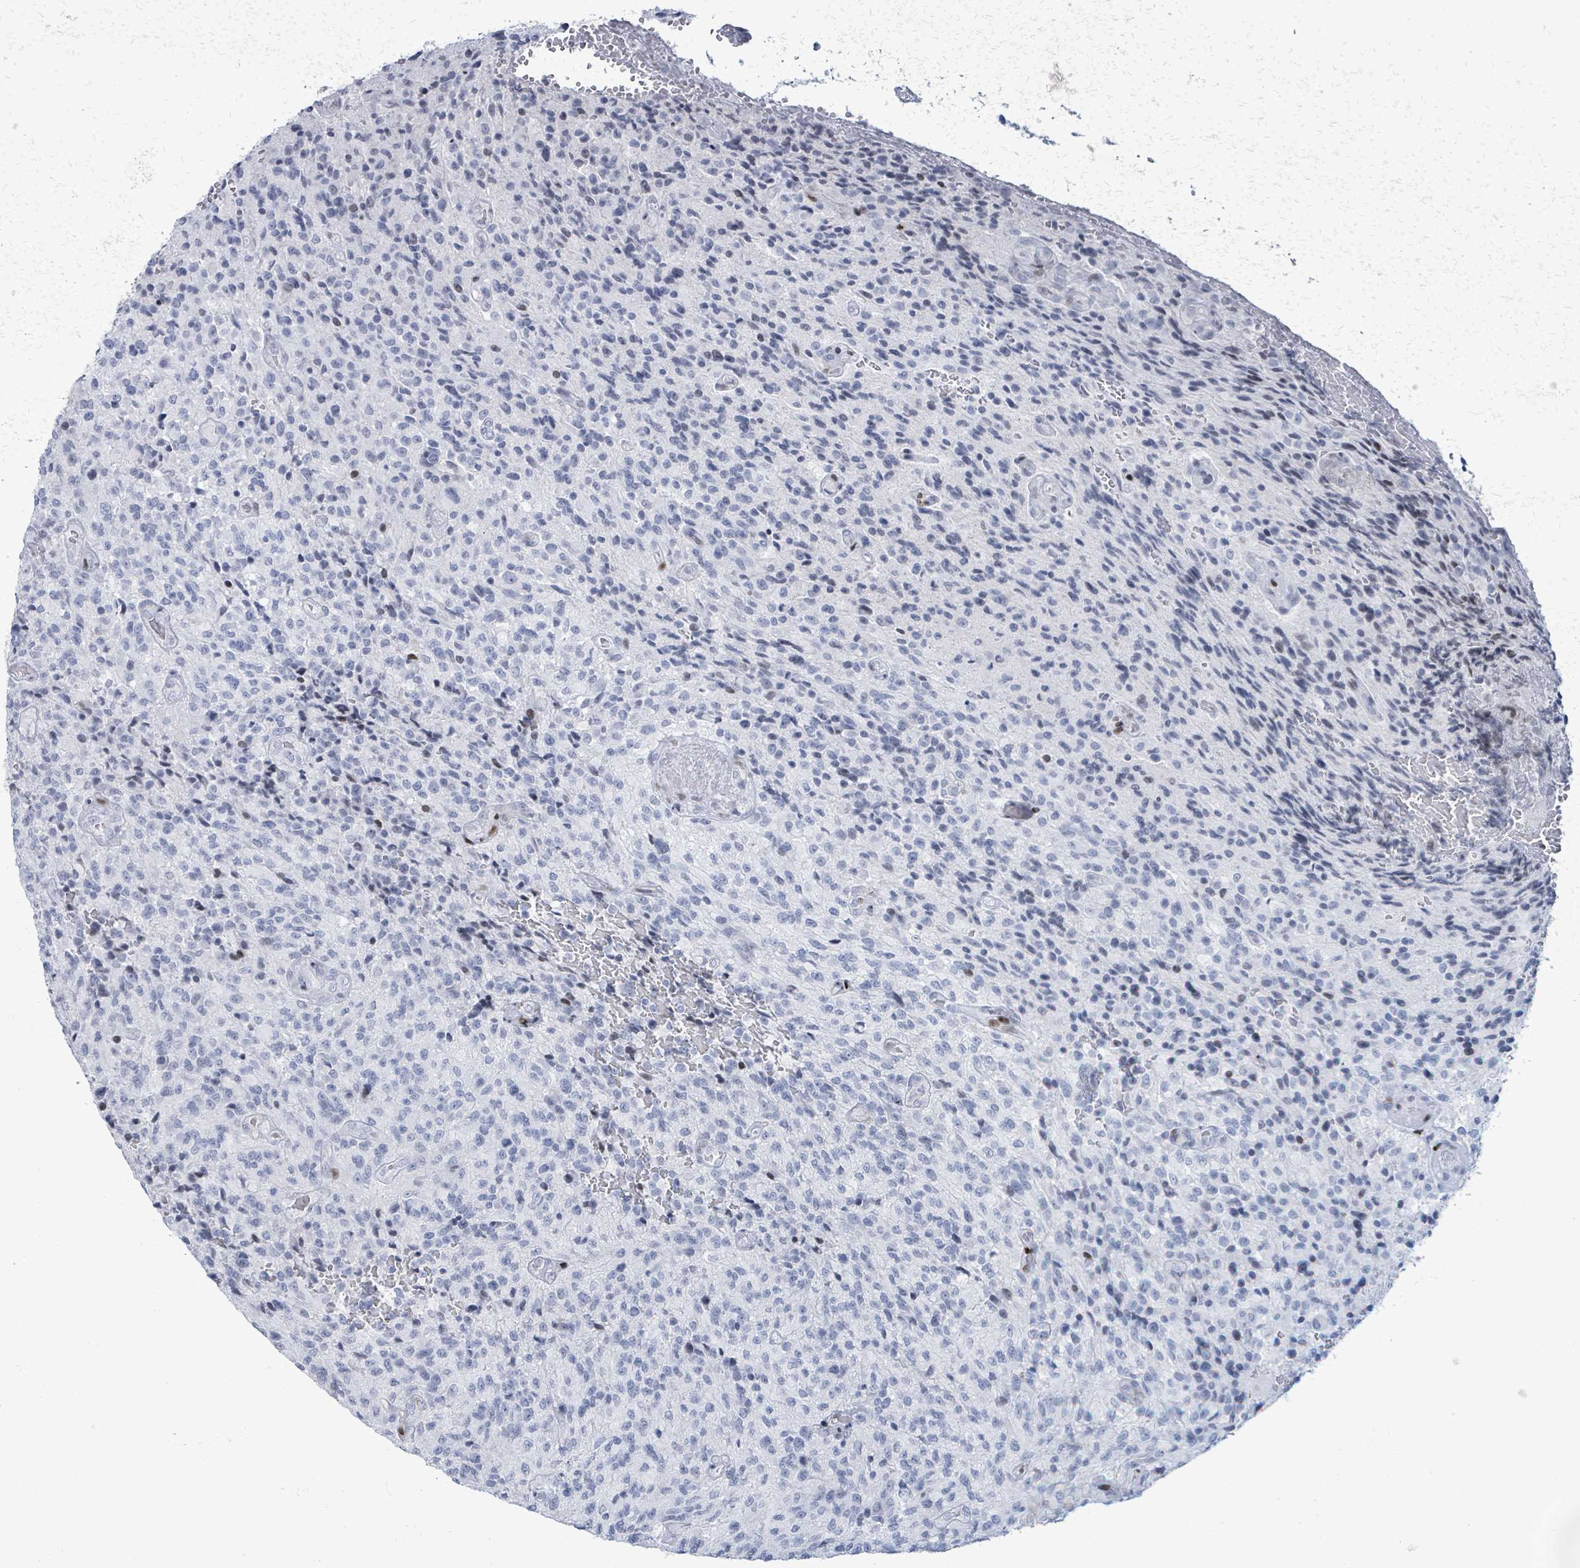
{"staining": {"intensity": "negative", "quantity": "none", "location": "none"}, "tissue": "glioma", "cell_type": "Tumor cells", "image_type": "cancer", "snomed": [{"axis": "morphology", "description": "Normal tissue, NOS"}, {"axis": "morphology", "description": "Glioma, malignant, High grade"}, {"axis": "topography", "description": "Cerebral cortex"}], "caption": "Immunohistochemistry (IHC) micrograph of human malignant glioma (high-grade) stained for a protein (brown), which demonstrates no expression in tumor cells.", "gene": "MALL", "patient": {"sex": "male", "age": 56}}